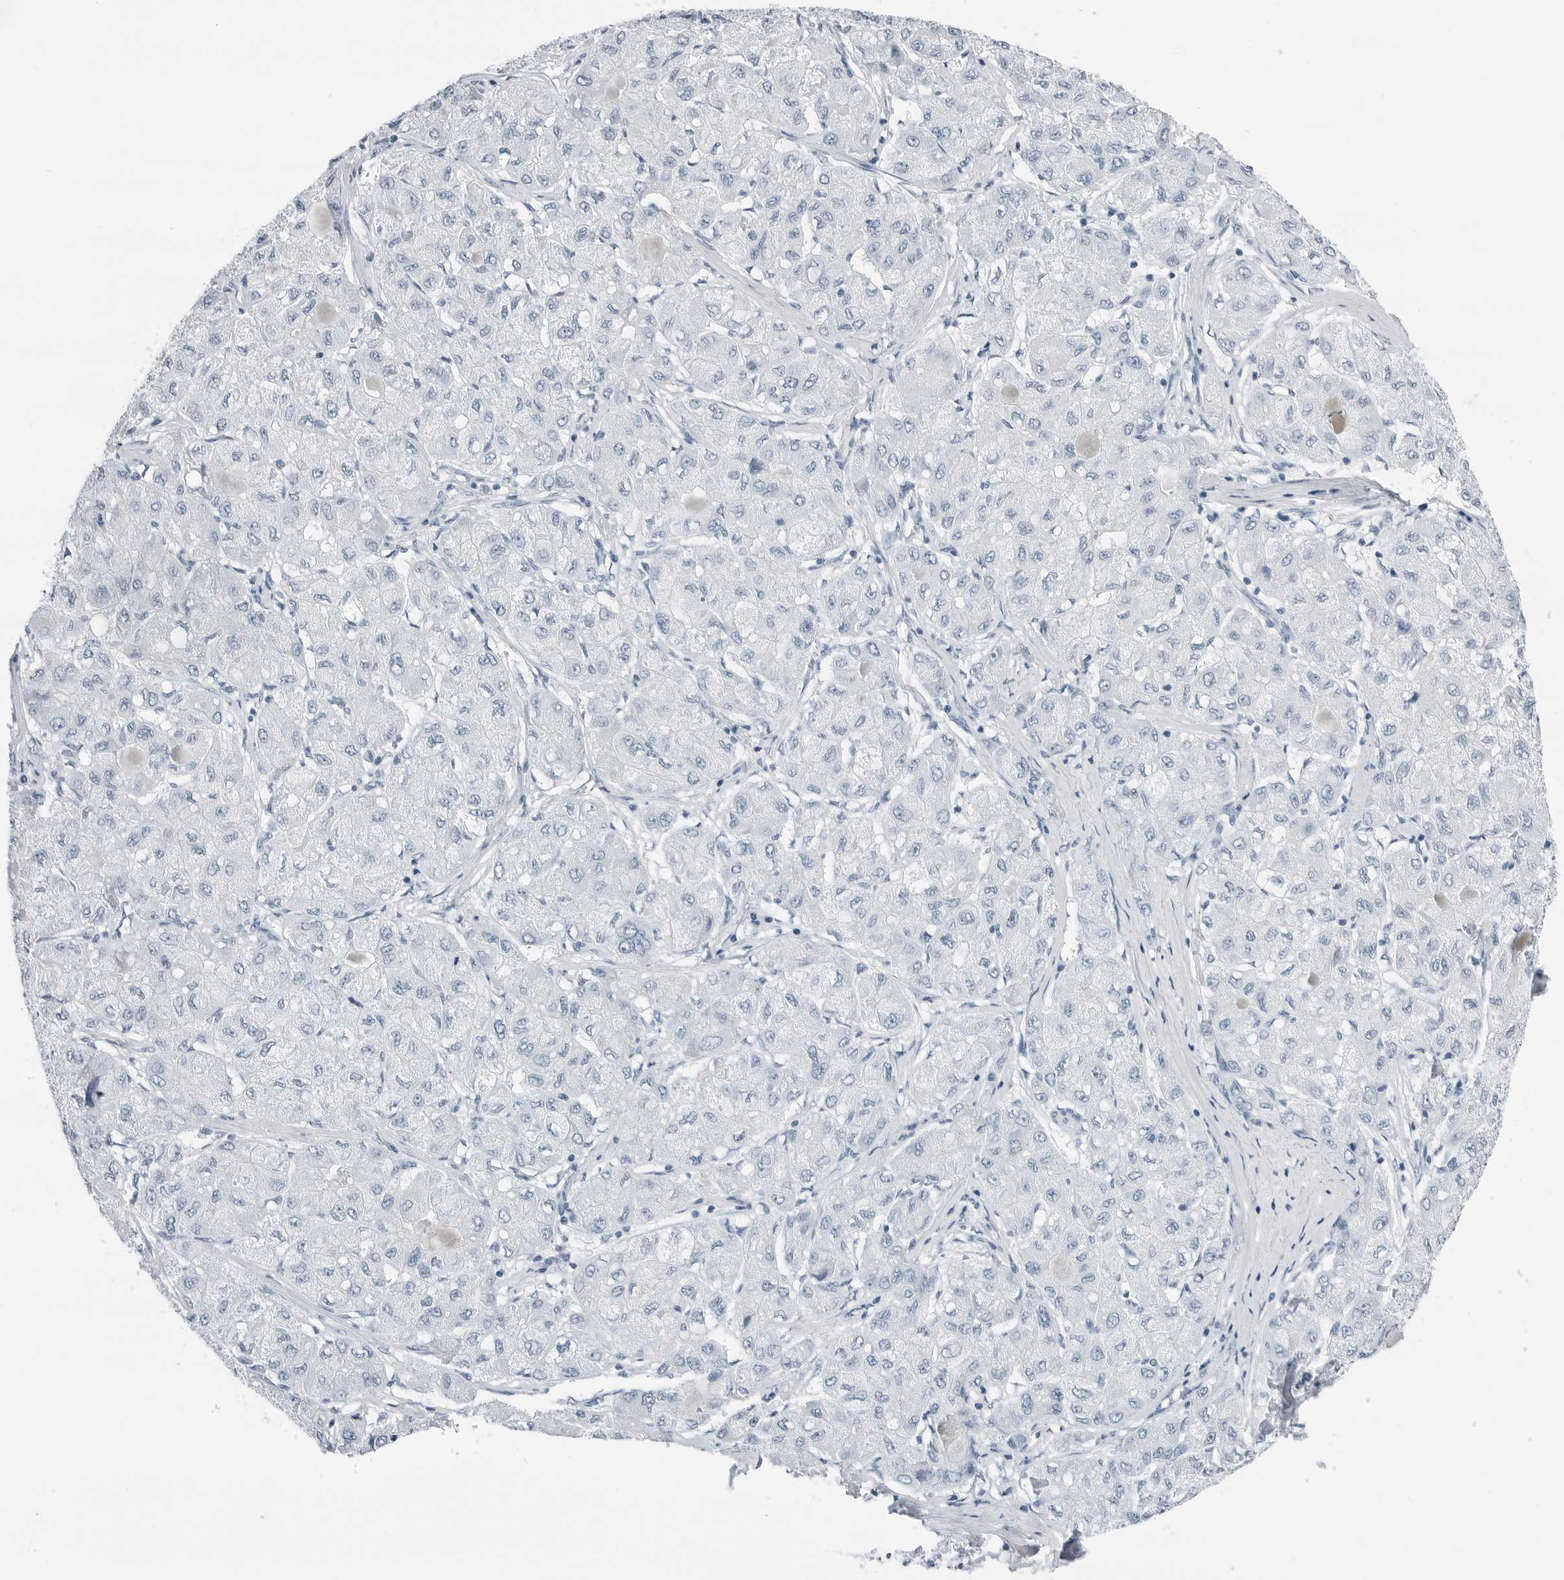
{"staining": {"intensity": "negative", "quantity": "none", "location": "none"}, "tissue": "liver cancer", "cell_type": "Tumor cells", "image_type": "cancer", "snomed": [{"axis": "morphology", "description": "Carcinoma, Hepatocellular, NOS"}, {"axis": "topography", "description": "Liver"}], "caption": "There is no significant staining in tumor cells of liver hepatocellular carcinoma. (DAB (3,3'-diaminobenzidine) immunohistochemistry (IHC) visualized using brightfield microscopy, high magnification).", "gene": "SLPI", "patient": {"sex": "male", "age": 80}}